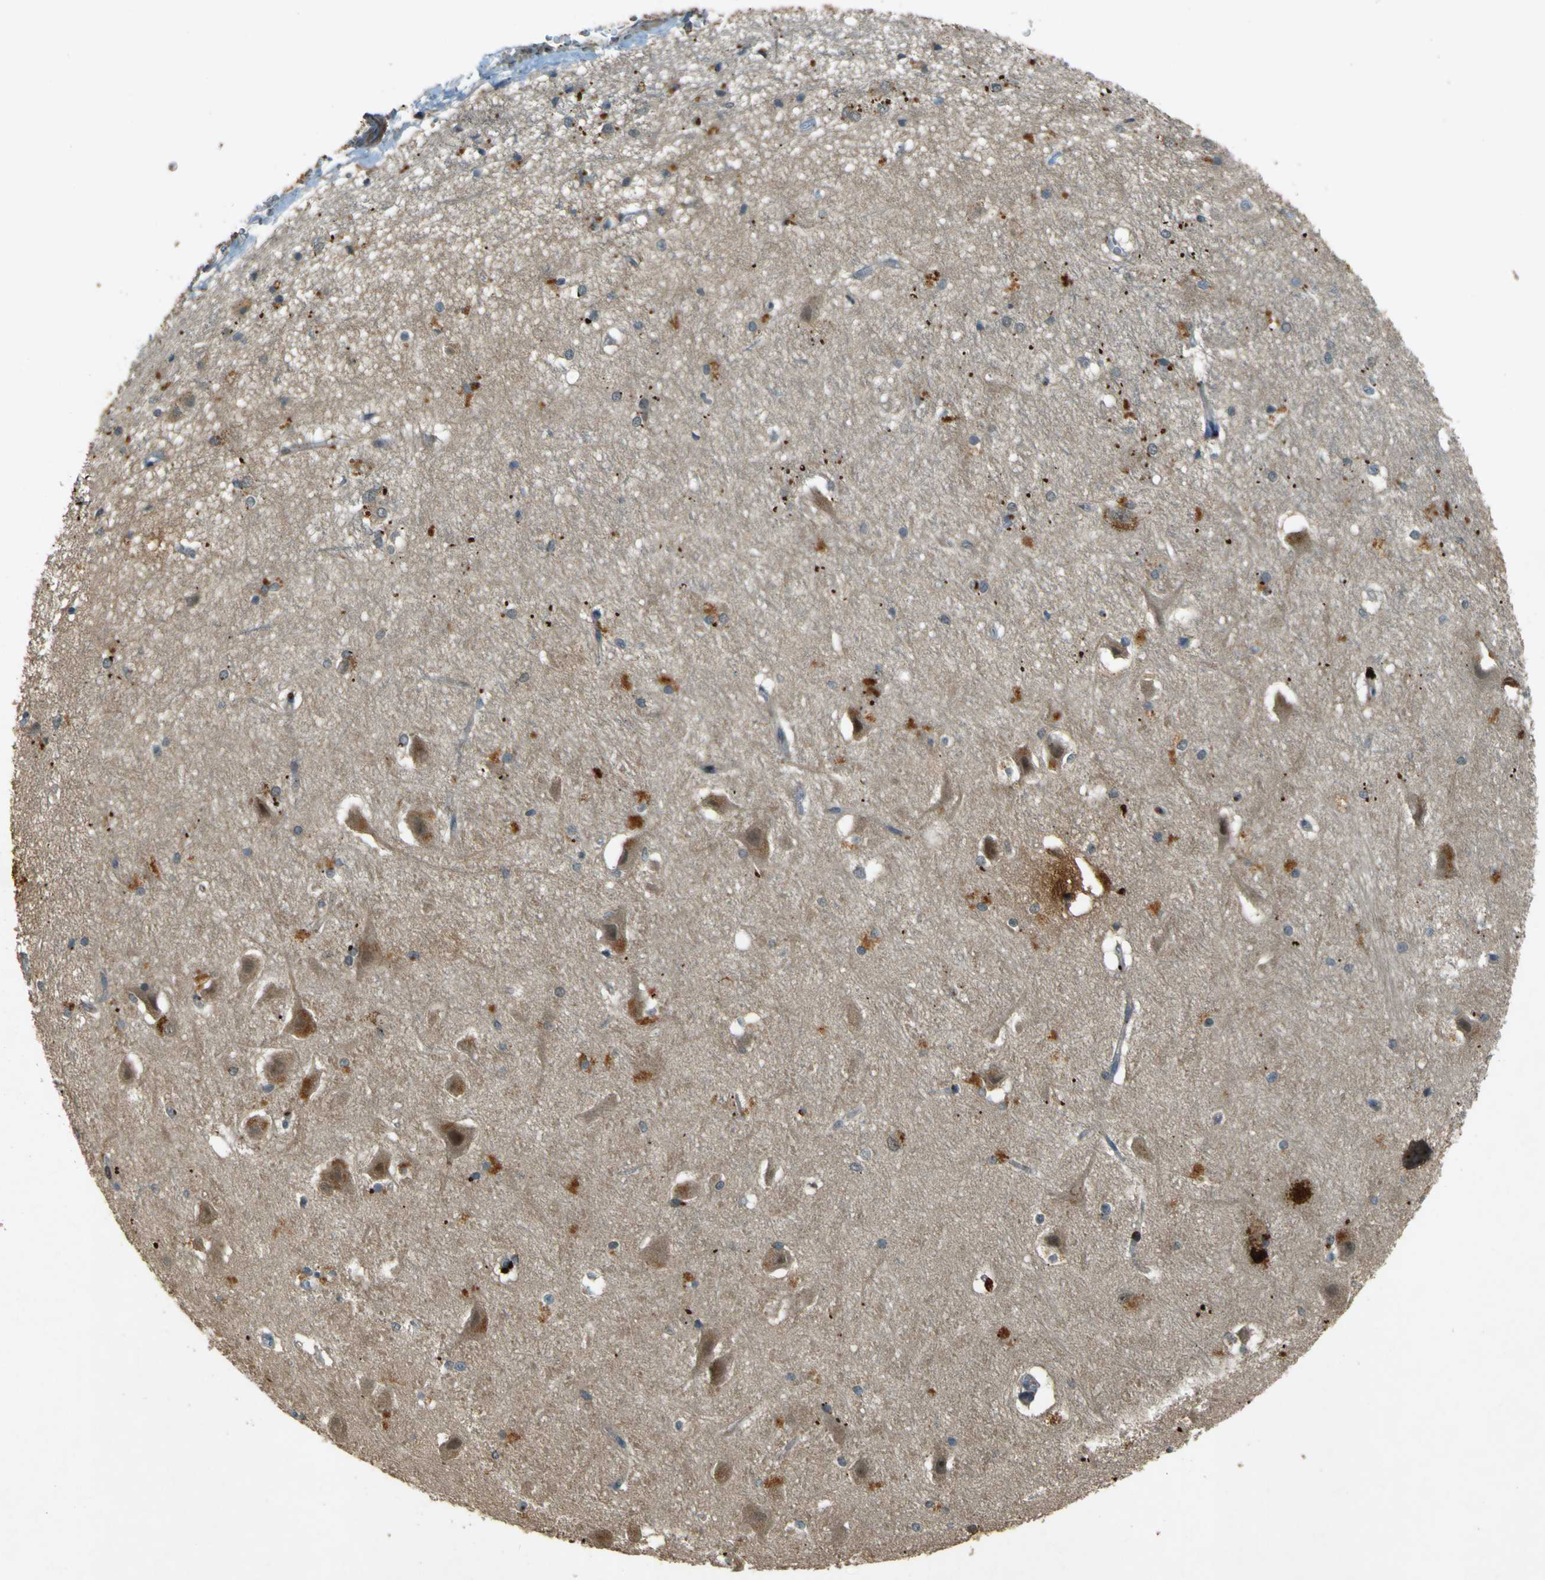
{"staining": {"intensity": "negative", "quantity": "none", "location": "none"}, "tissue": "hippocampus", "cell_type": "Glial cells", "image_type": "normal", "snomed": [{"axis": "morphology", "description": "Normal tissue, NOS"}, {"axis": "topography", "description": "Hippocampus"}], "caption": "Immunohistochemistry (IHC) of unremarkable hippocampus displays no expression in glial cells. (Stains: DAB (3,3'-diaminobenzidine) IHC with hematoxylin counter stain, Microscopy: brightfield microscopy at high magnification).", "gene": "MPDZ", "patient": {"sex": "female", "age": 19}}